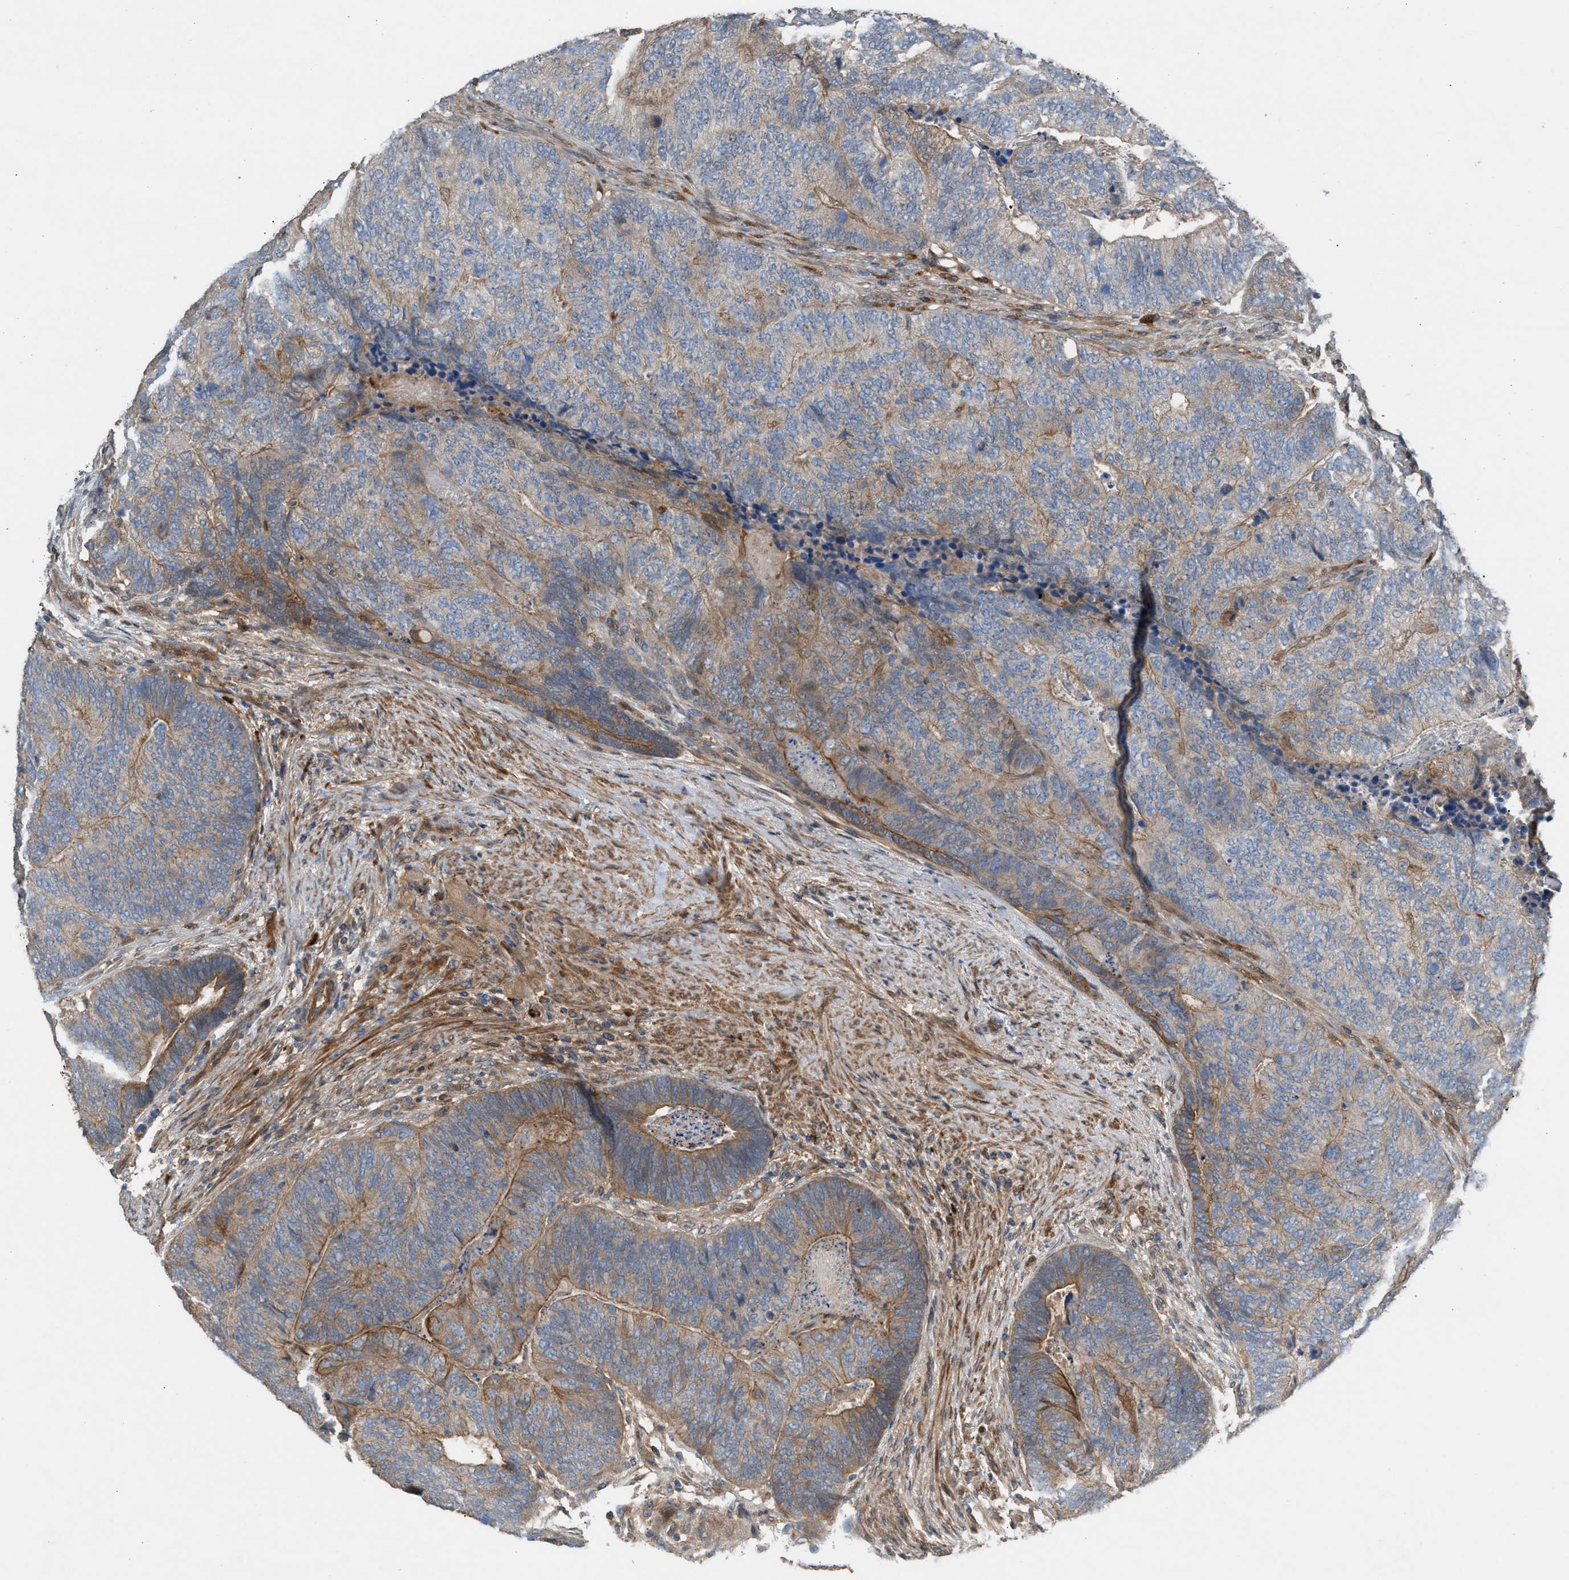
{"staining": {"intensity": "weak", "quantity": "25%-75%", "location": "cytoplasmic/membranous"}, "tissue": "colorectal cancer", "cell_type": "Tumor cells", "image_type": "cancer", "snomed": [{"axis": "morphology", "description": "Adenocarcinoma, NOS"}, {"axis": "topography", "description": "Colon"}], "caption": "Immunohistochemical staining of human adenocarcinoma (colorectal) demonstrates low levels of weak cytoplasmic/membranous positivity in about 25%-75% of tumor cells.", "gene": "TPK1", "patient": {"sex": "female", "age": 67}}